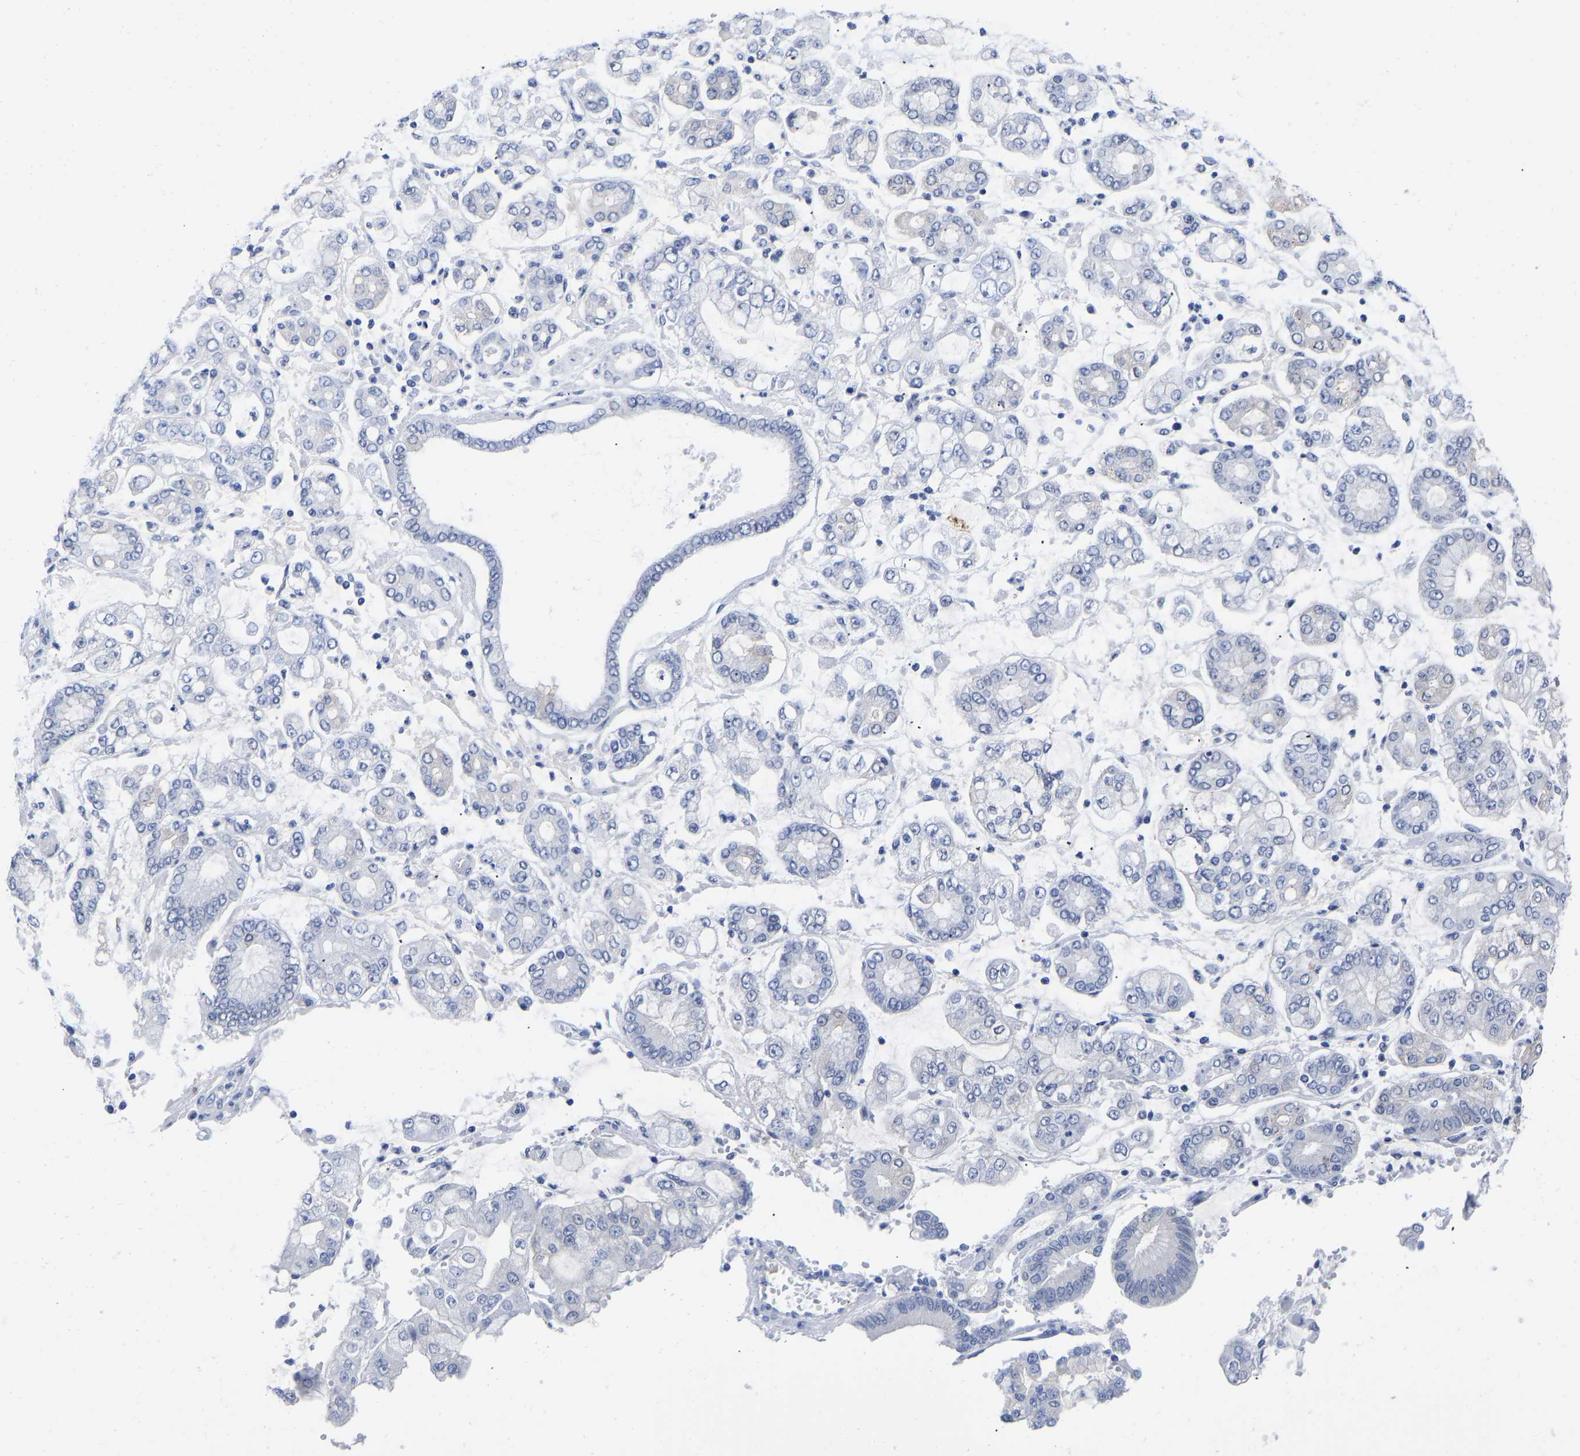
{"staining": {"intensity": "negative", "quantity": "none", "location": "none"}, "tissue": "stomach cancer", "cell_type": "Tumor cells", "image_type": "cancer", "snomed": [{"axis": "morphology", "description": "Adenocarcinoma, NOS"}, {"axis": "topography", "description": "Stomach"}], "caption": "Image shows no protein staining in tumor cells of adenocarcinoma (stomach) tissue. Brightfield microscopy of immunohistochemistry (IHC) stained with DAB (brown) and hematoxylin (blue), captured at high magnification.", "gene": "GPA33", "patient": {"sex": "male", "age": 76}}